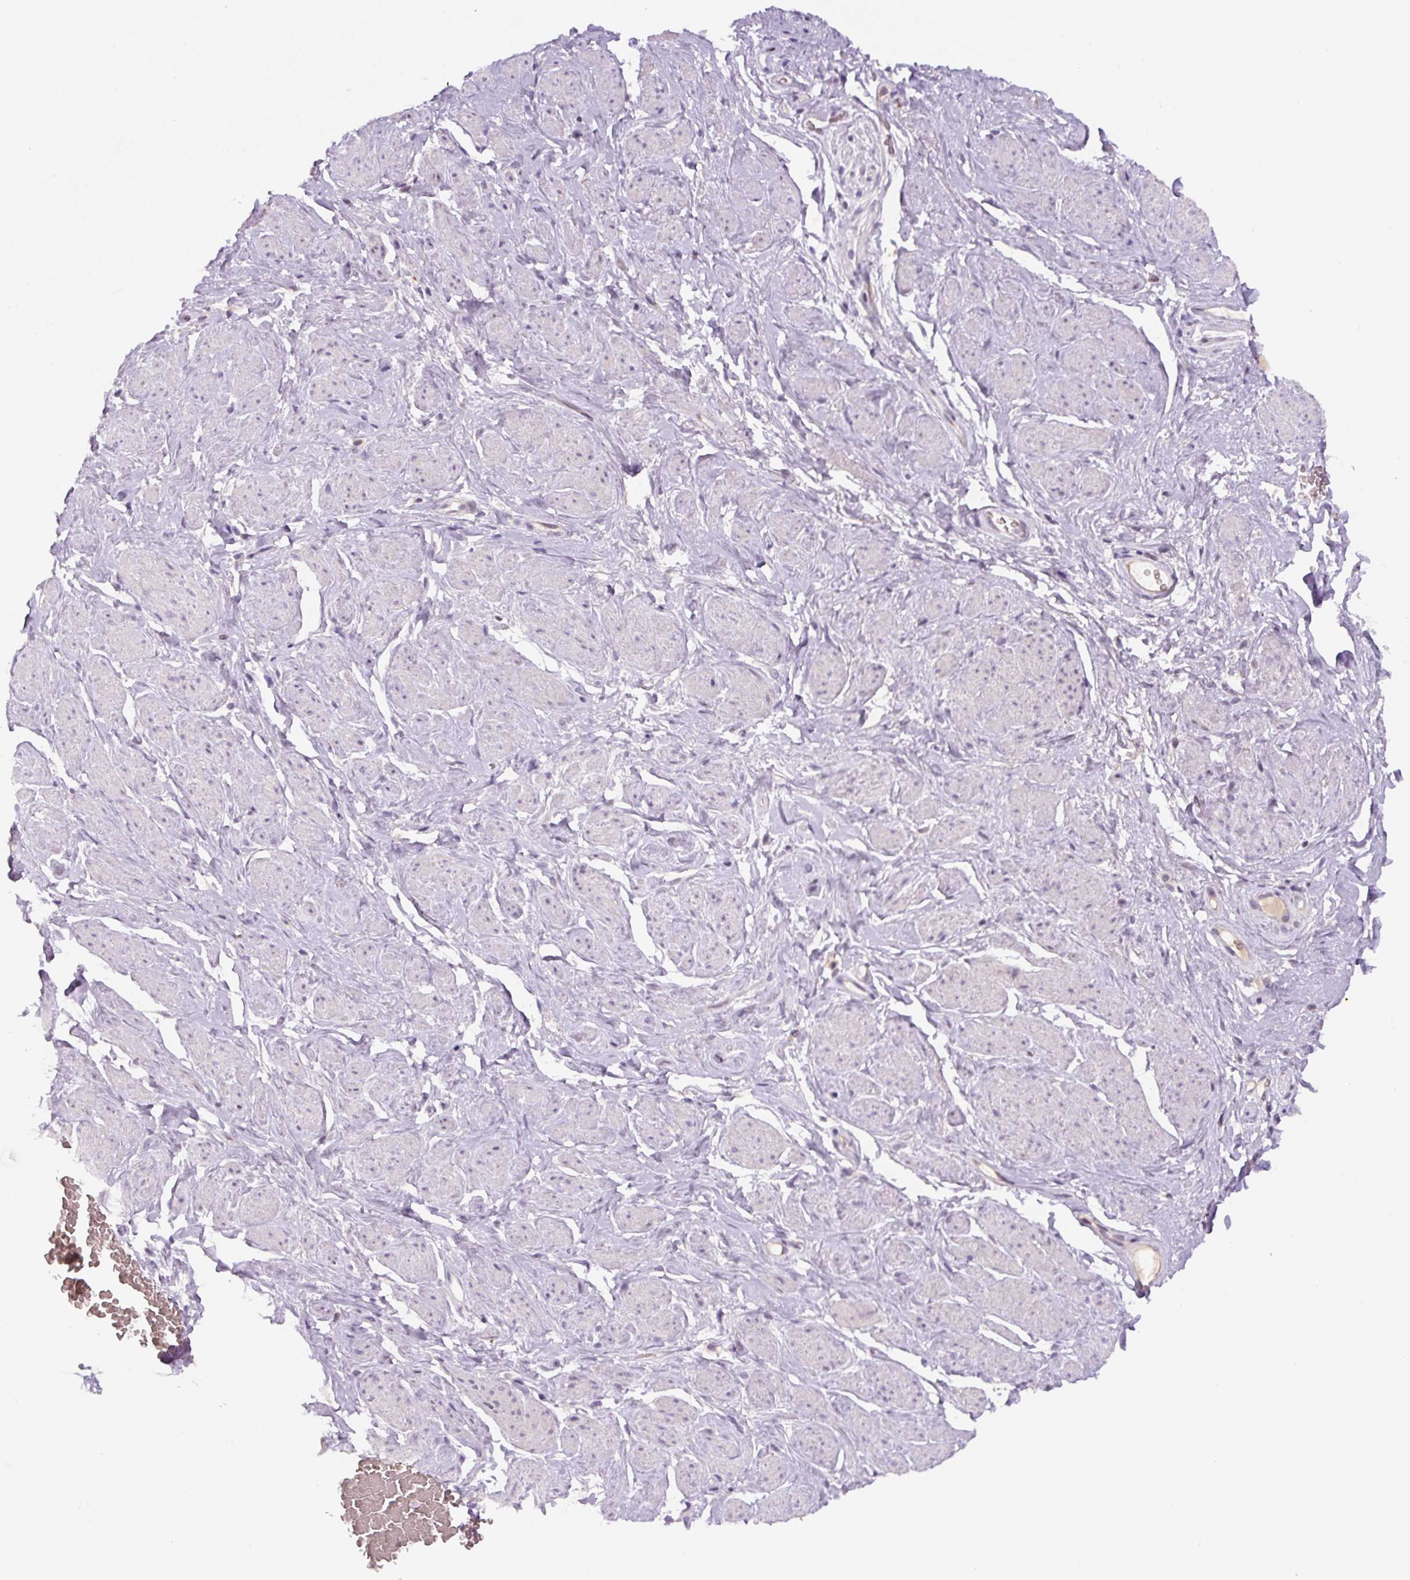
{"staining": {"intensity": "negative", "quantity": "none", "location": "none"}, "tissue": "adipose tissue", "cell_type": "Adipocytes", "image_type": "normal", "snomed": [{"axis": "morphology", "description": "Normal tissue, NOS"}, {"axis": "topography", "description": "Vagina"}, {"axis": "topography", "description": "Peripheral nerve tissue"}], "caption": "Protein analysis of benign adipose tissue shows no significant expression in adipocytes. Nuclei are stained in blue.", "gene": "YIF1B", "patient": {"sex": "female", "age": 71}}